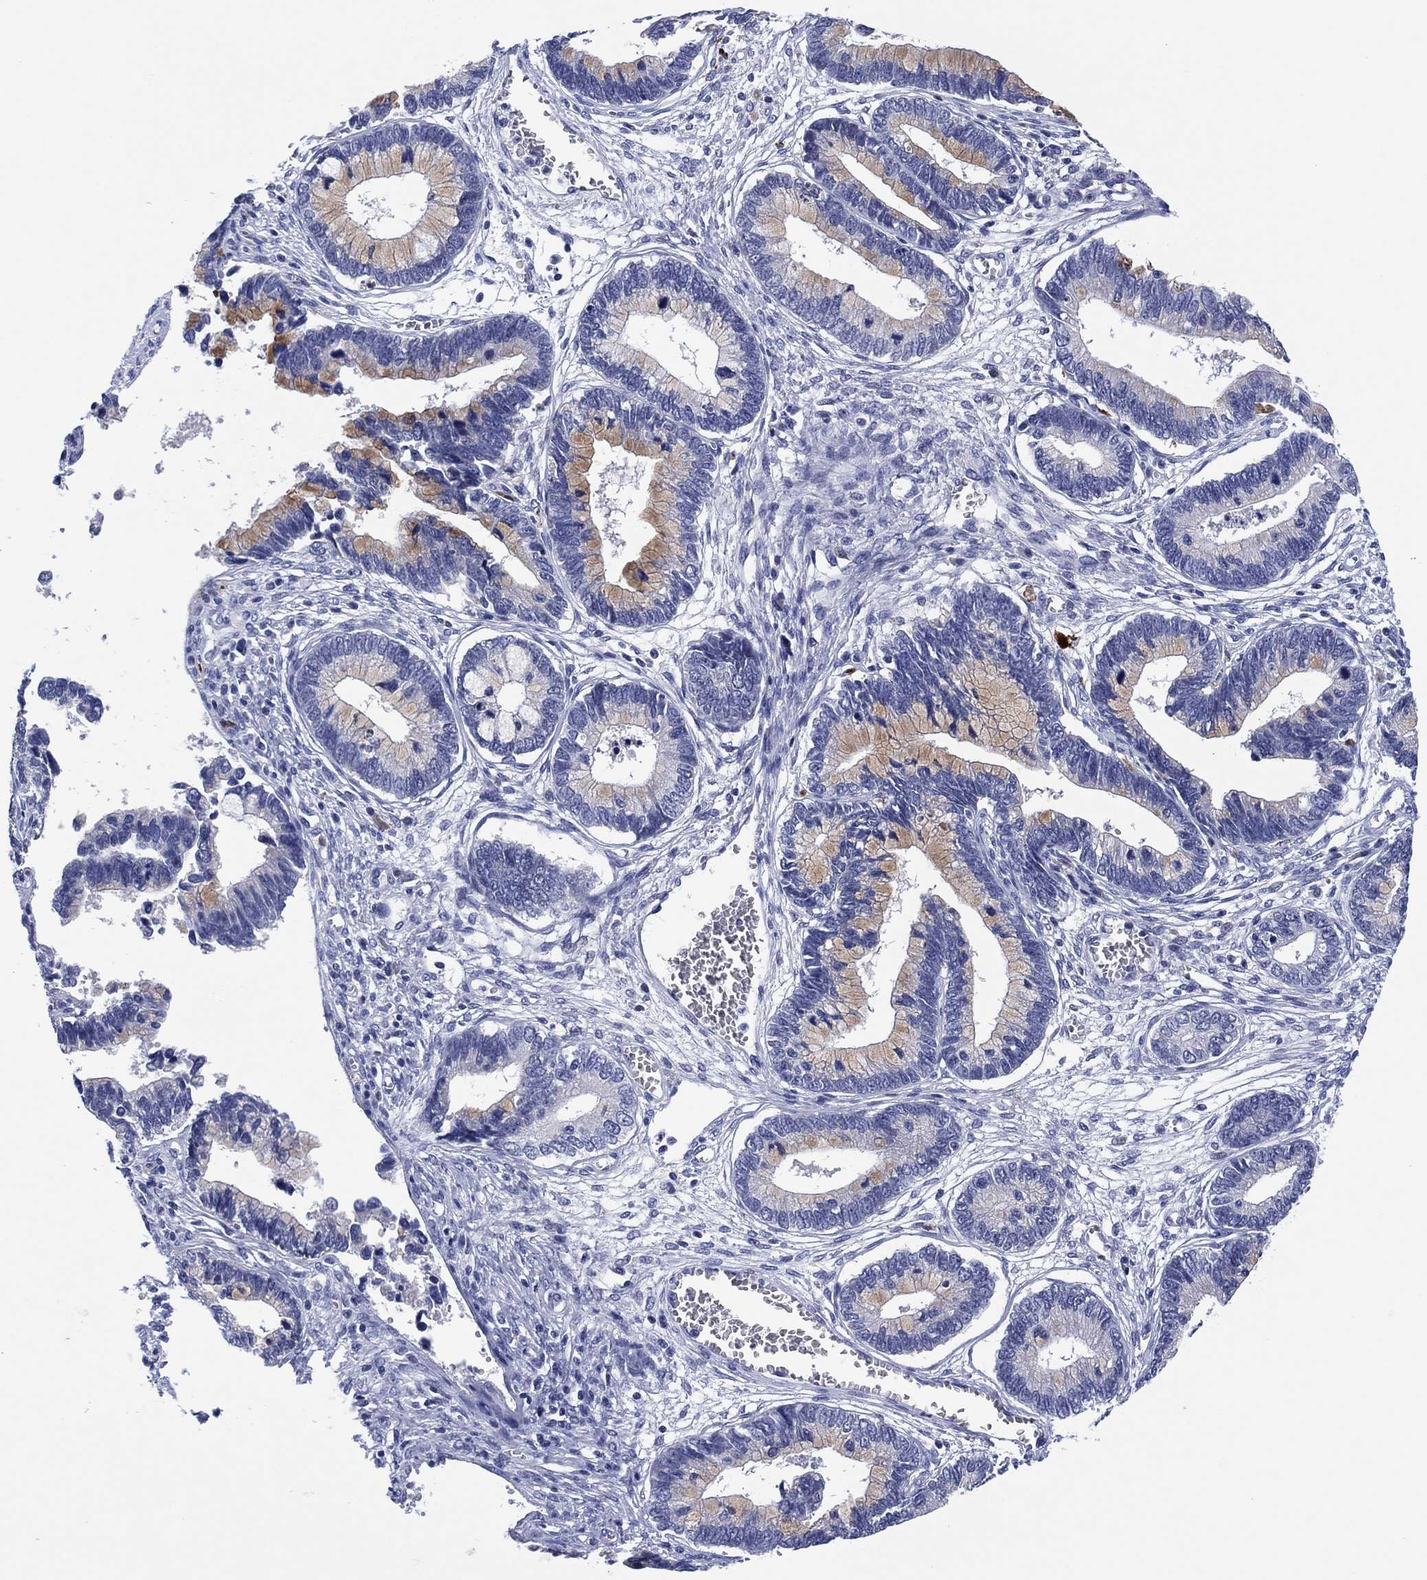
{"staining": {"intensity": "weak", "quantity": "<25%", "location": "cytoplasmic/membranous"}, "tissue": "cervical cancer", "cell_type": "Tumor cells", "image_type": "cancer", "snomed": [{"axis": "morphology", "description": "Adenocarcinoma, NOS"}, {"axis": "topography", "description": "Cervix"}], "caption": "Cervical cancer was stained to show a protein in brown. There is no significant staining in tumor cells.", "gene": "CLIP3", "patient": {"sex": "female", "age": 44}}